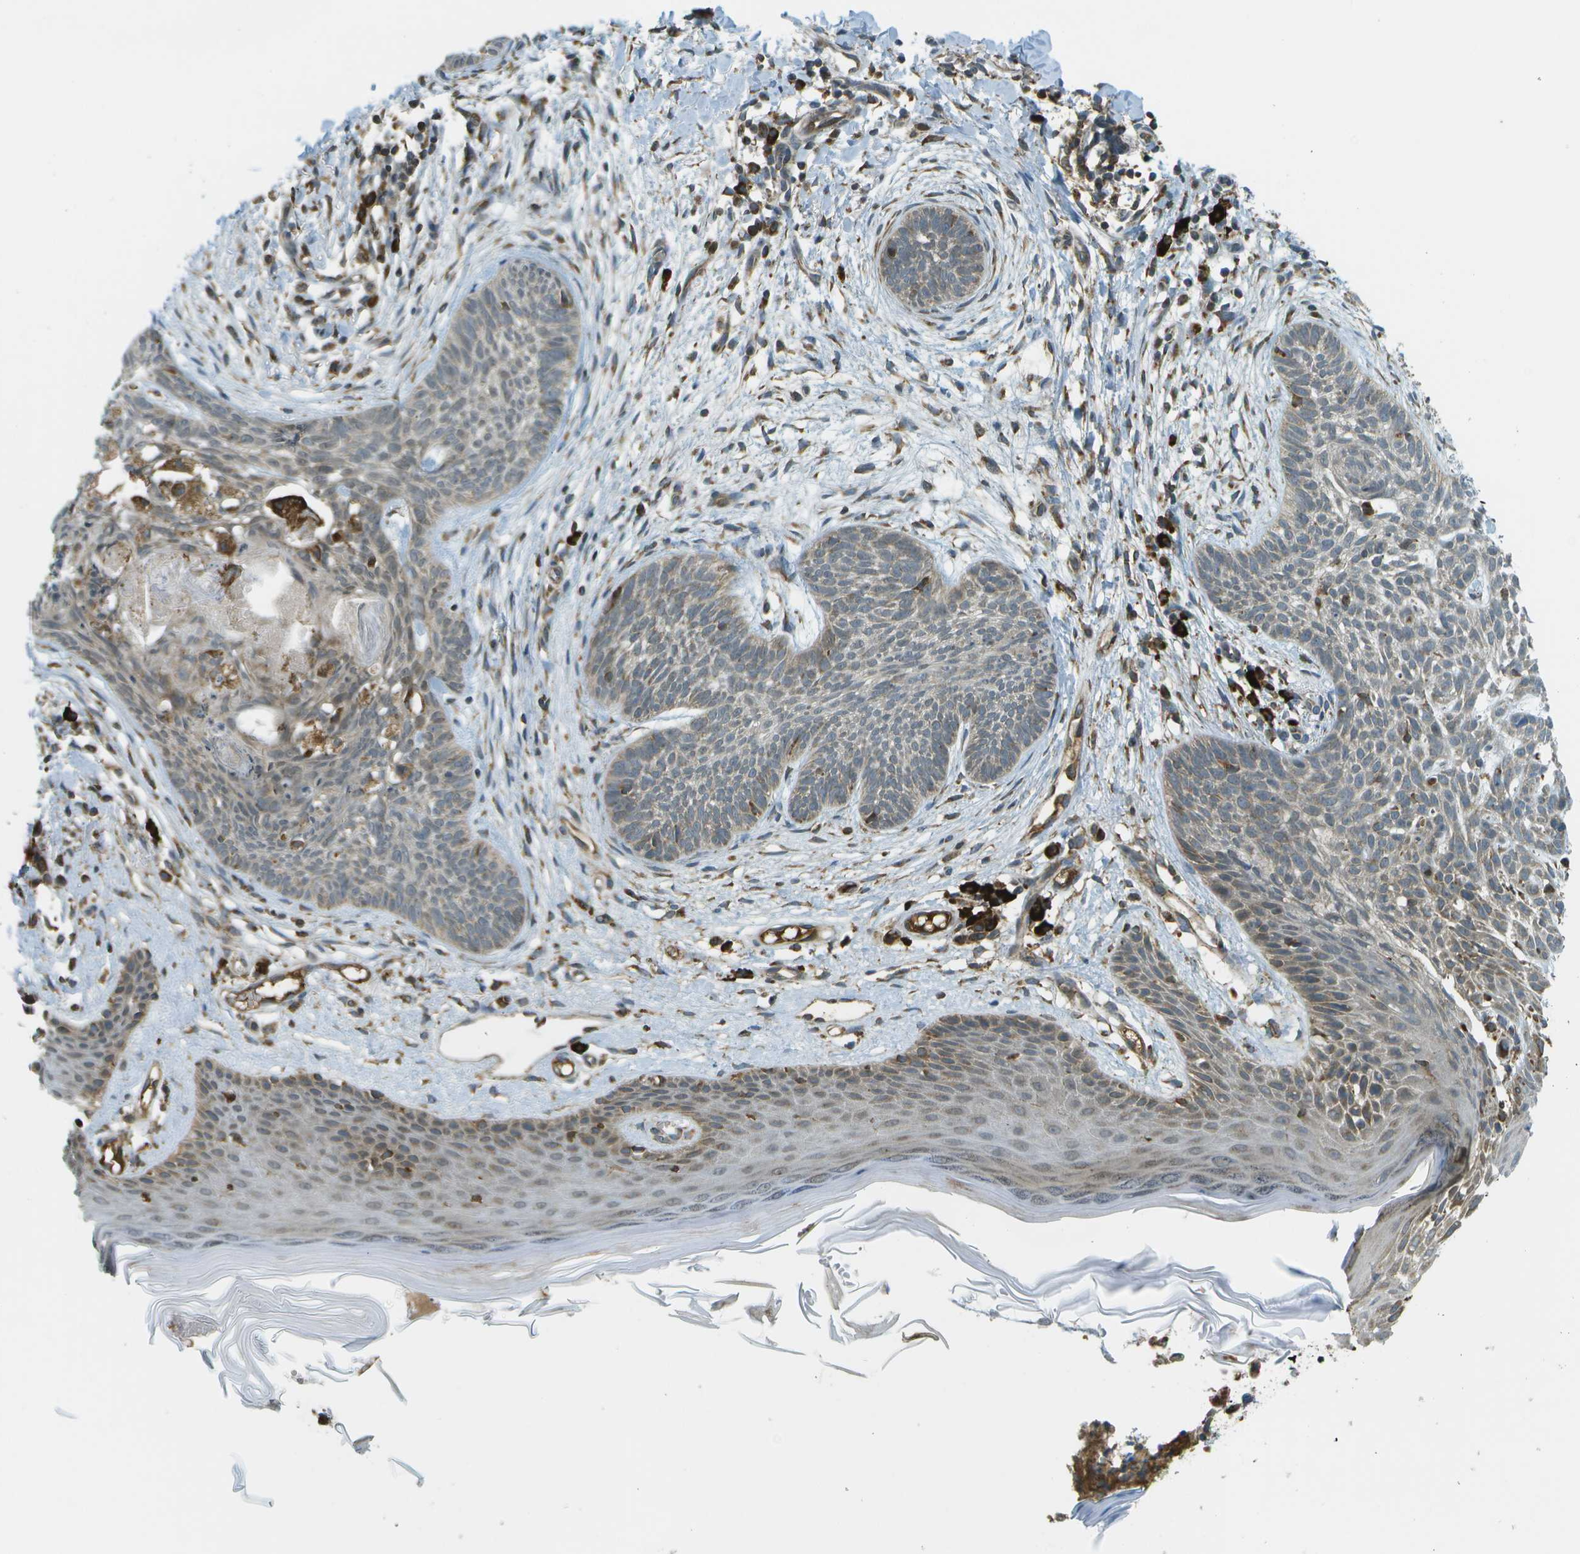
{"staining": {"intensity": "weak", "quantity": "<25%", "location": "cytoplasmic/membranous"}, "tissue": "skin cancer", "cell_type": "Tumor cells", "image_type": "cancer", "snomed": [{"axis": "morphology", "description": "Basal cell carcinoma"}, {"axis": "topography", "description": "Skin"}], "caption": "Skin cancer was stained to show a protein in brown. There is no significant positivity in tumor cells. (Stains: DAB immunohistochemistry with hematoxylin counter stain, Microscopy: brightfield microscopy at high magnification).", "gene": "USP30", "patient": {"sex": "female", "age": 59}}